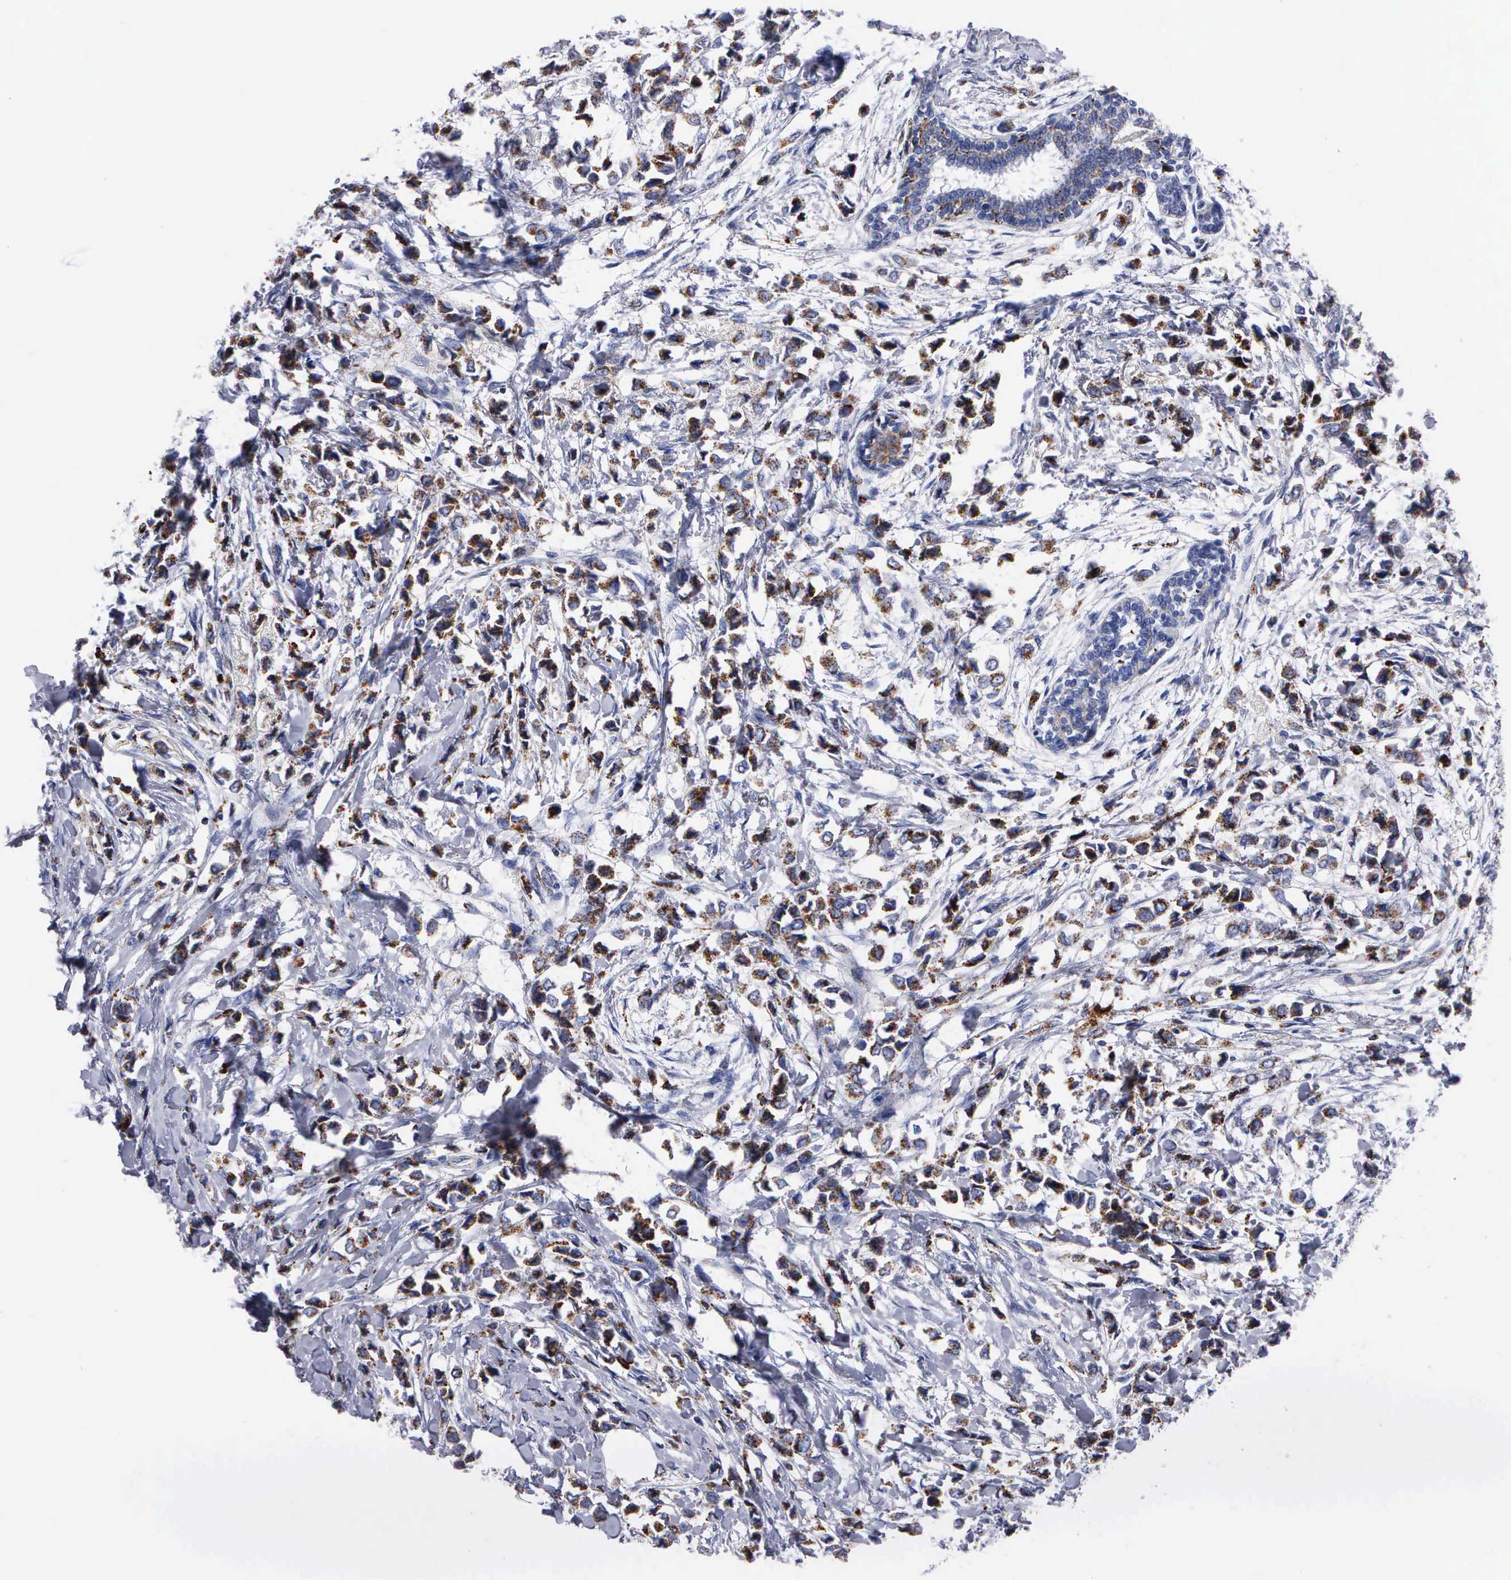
{"staining": {"intensity": "moderate", "quantity": "25%-75%", "location": "cytoplasmic/membranous"}, "tissue": "breast cancer", "cell_type": "Tumor cells", "image_type": "cancer", "snomed": [{"axis": "morphology", "description": "Lobular carcinoma"}, {"axis": "topography", "description": "Breast"}], "caption": "Protein staining of breast cancer (lobular carcinoma) tissue displays moderate cytoplasmic/membranous staining in about 25%-75% of tumor cells.", "gene": "CTSH", "patient": {"sex": "female", "age": 51}}